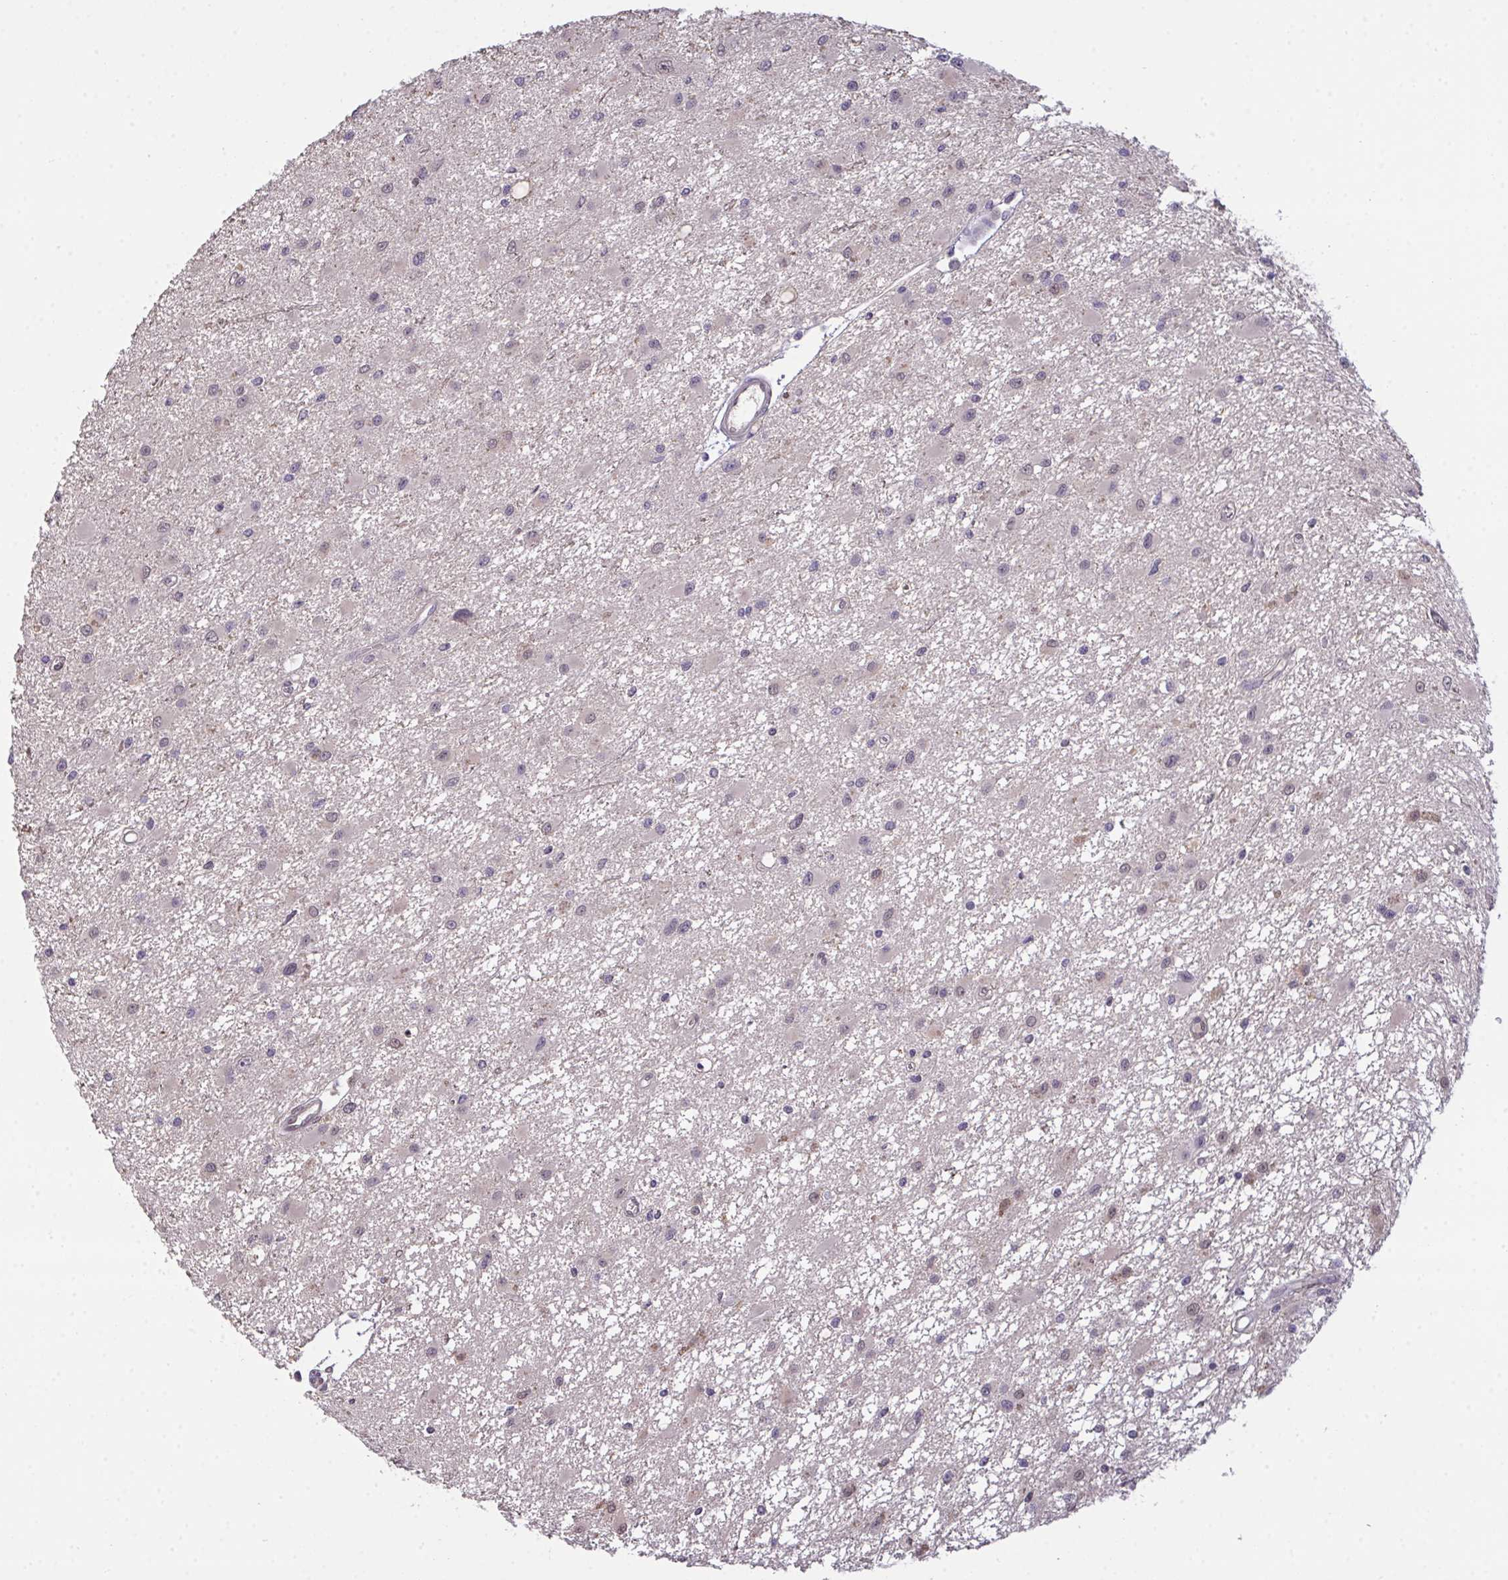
{"staining": {"intensity": "weak", "quantity": "<25%", "location": "nuclear"}, "tissue": "glioma", "cell_type": "Tumor cells", "image_type": "cancer", "snomed": [{"axis": "morphology", "description": "Glioma, malignant, High grade"}, {"axis": "topography", "description": "Brain"}], "caption": "Micrograph shows no protein positivity in tumor cells of high-grade glioma (malignant) tissue.", "gene": "SETD7", "patient": {"sex": "male", "age": 54}}